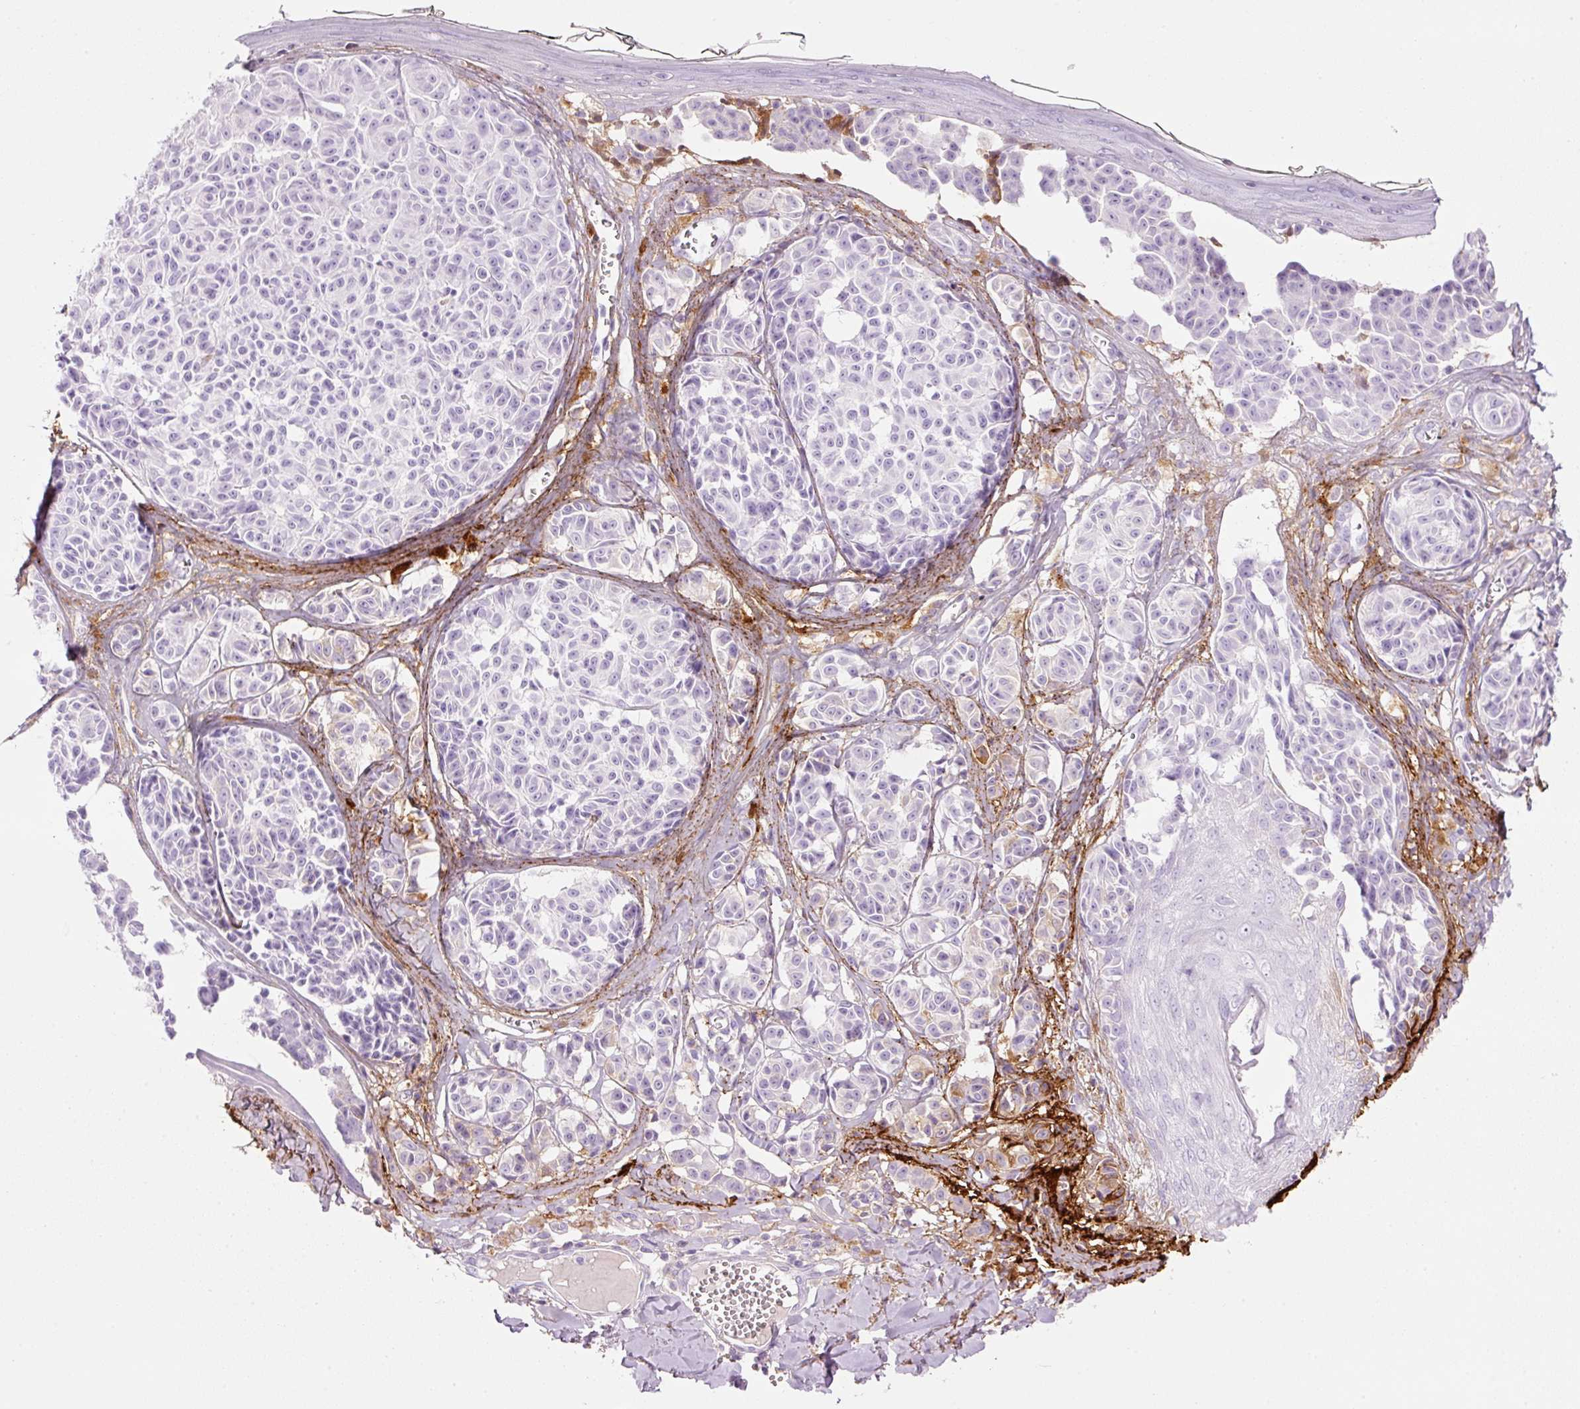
{"staining": {"intensity": "negative", "quantity": "none", "location": "none"}, "tissue": "melanoma", "cell_type": "Tumor cells", "image_type": "cancer", "snomed": [{"axis": "morphology", "description": "Malignant melanoma, NOS"}, {"axis": "topography", "description": "Skin"}], "caption": "Immunohistochemistry of human malignant melanoma demonstrates no expression in tumor cells.", "gene": "MFAP4", "patient": {"sex": "female", "age": 43}}